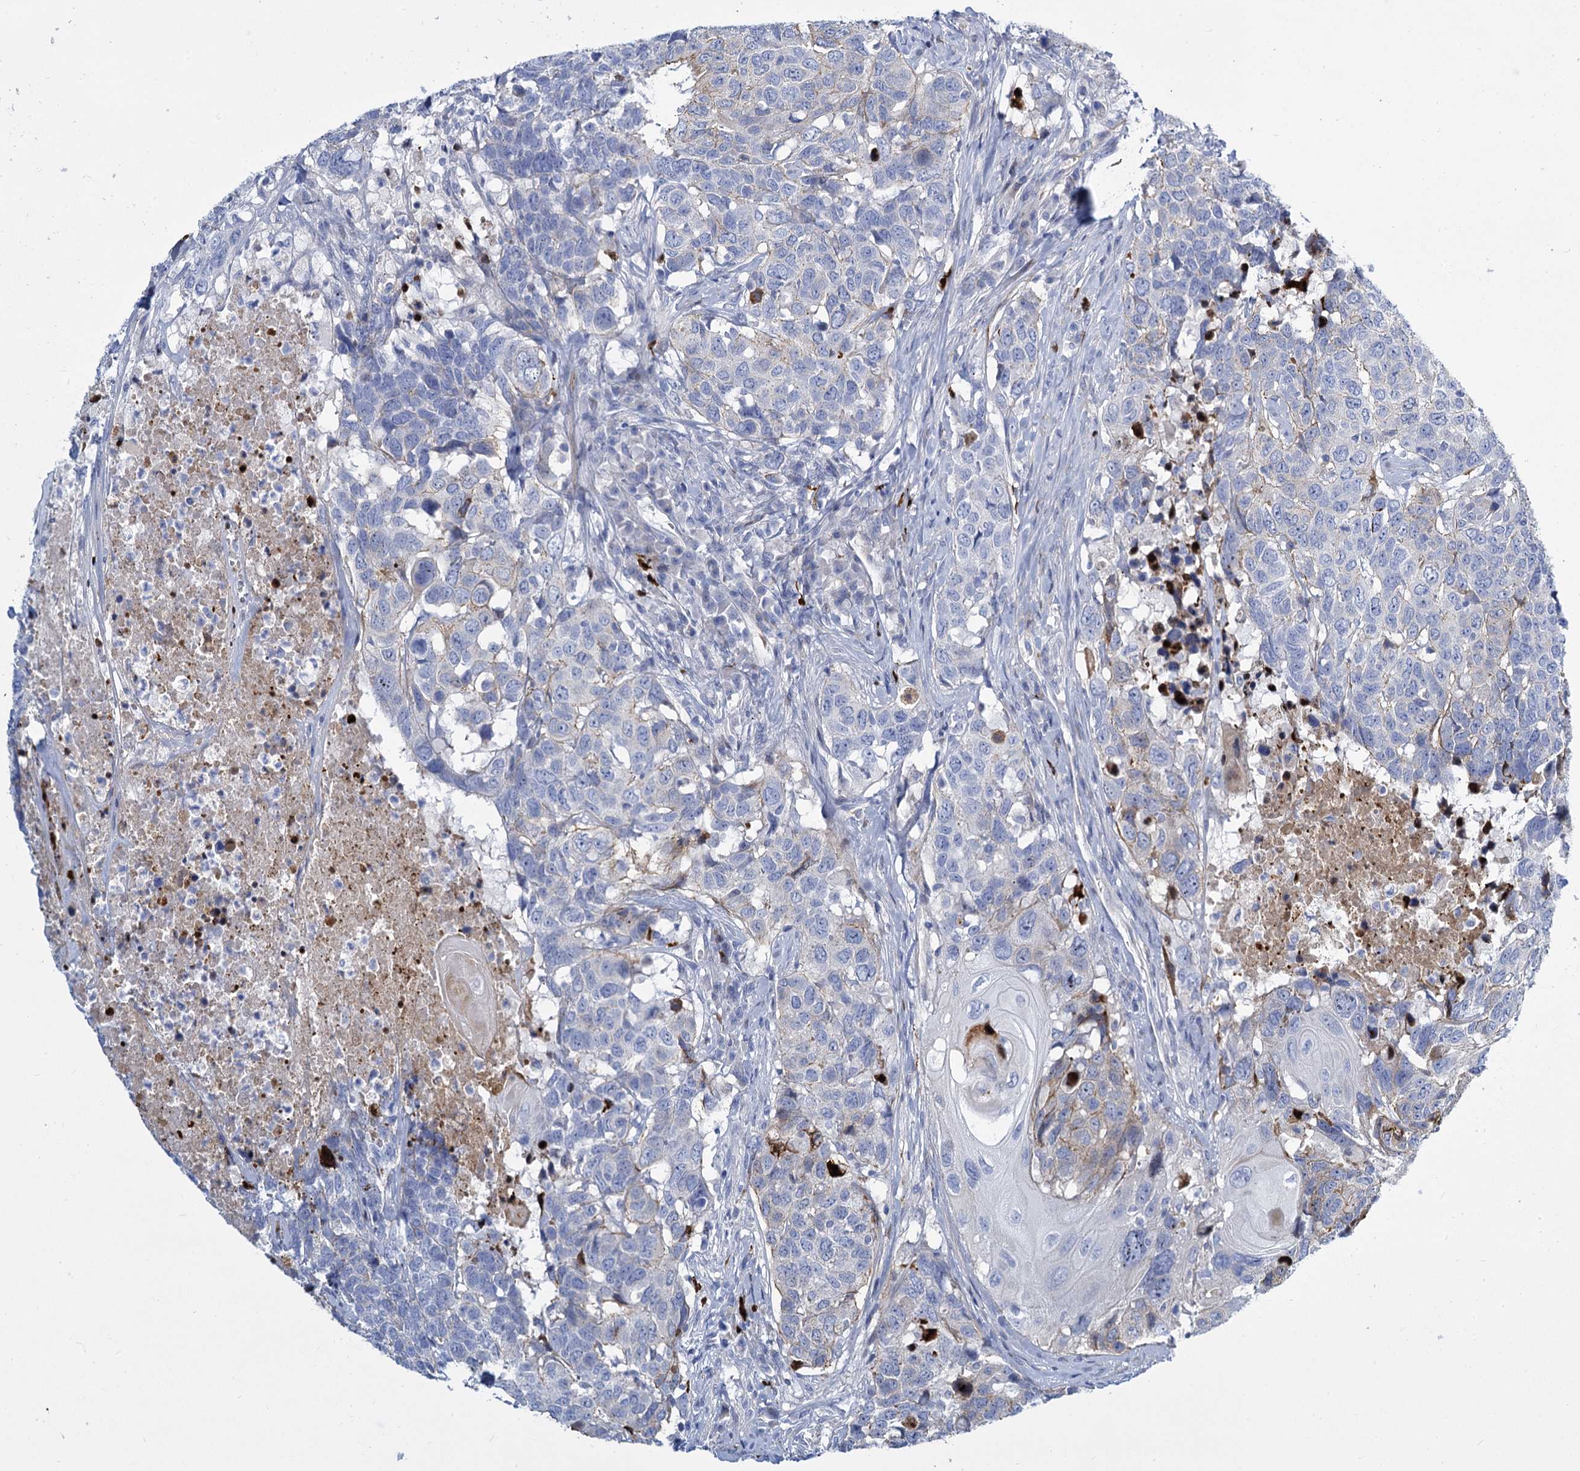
{"staining": {"intensity": "negative", "quantity": "none", "location": "none"}, "tissue": "head and neck cancer", "cell_type": "Tumor cells", "image_type": "cancer", "snomed": [{"axis": "morphology", "description": "Squamous cell carcinoma, NOS"}, {"axis": "topography", "description": "Head-Neck"}], "caption": "Tumor cells show no significant protein expression in head and neck cancer. The staining was performed using DAB to visualize the protein expression in brown, while the nuclei were stained in blue with hematoxylin (Magnification: 20x).", "gene": "TRIM77", "patient": {"sex": "male", "age": 66}}